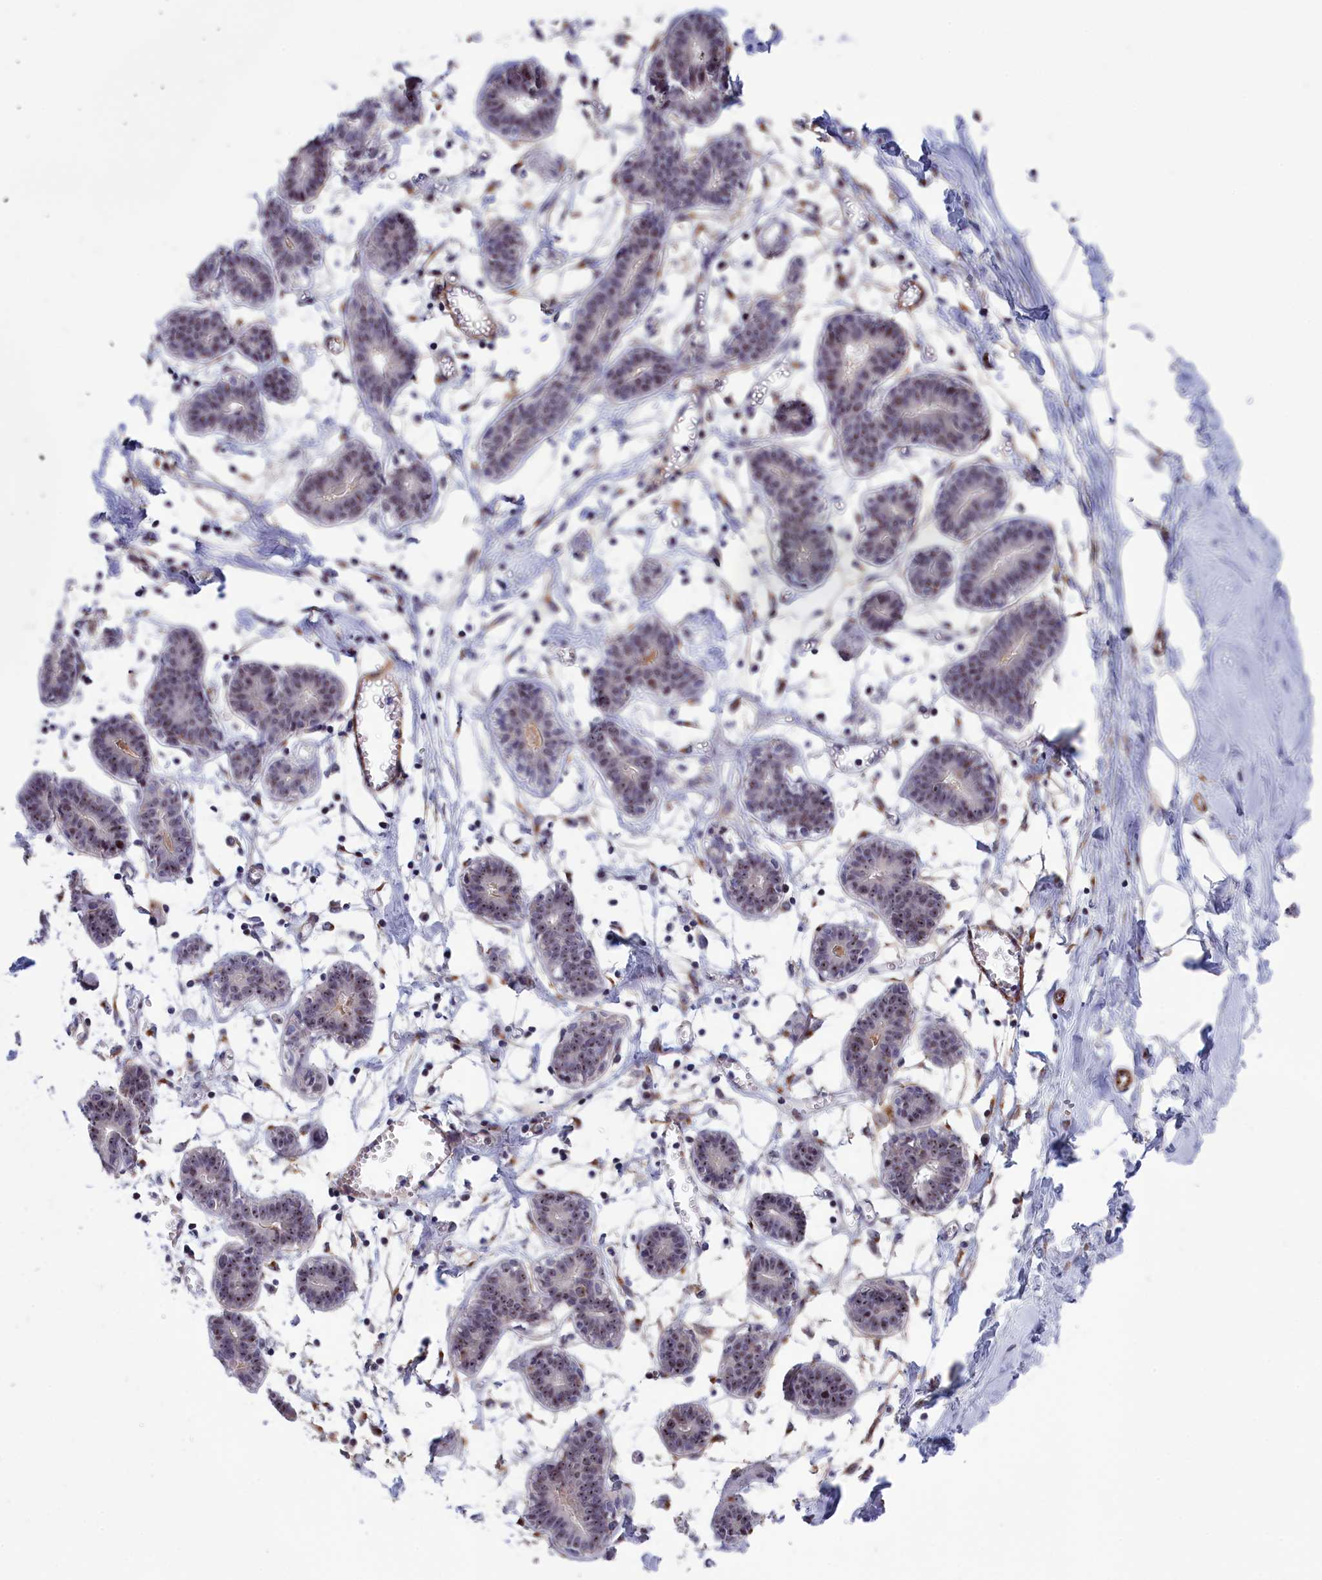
{"staining": {"intensity": "negative", "quantity": "none", "location": "none"}, "tissue": "breast", "cell_type": "Adipocytes", "image_type": "normal", "snomed": [{"axis": "morphology", "description": "Normal tissue, NOS"}, {"axis": "topography", "description": "Breast"}], "caption": "Unremarkable breast was stained to show a protein in brown. There is no significant staining in adipocytes. (DAB IHC, high magnification).", "gene": "PPAN", "patient": {"sex": "female", "age": 27}}